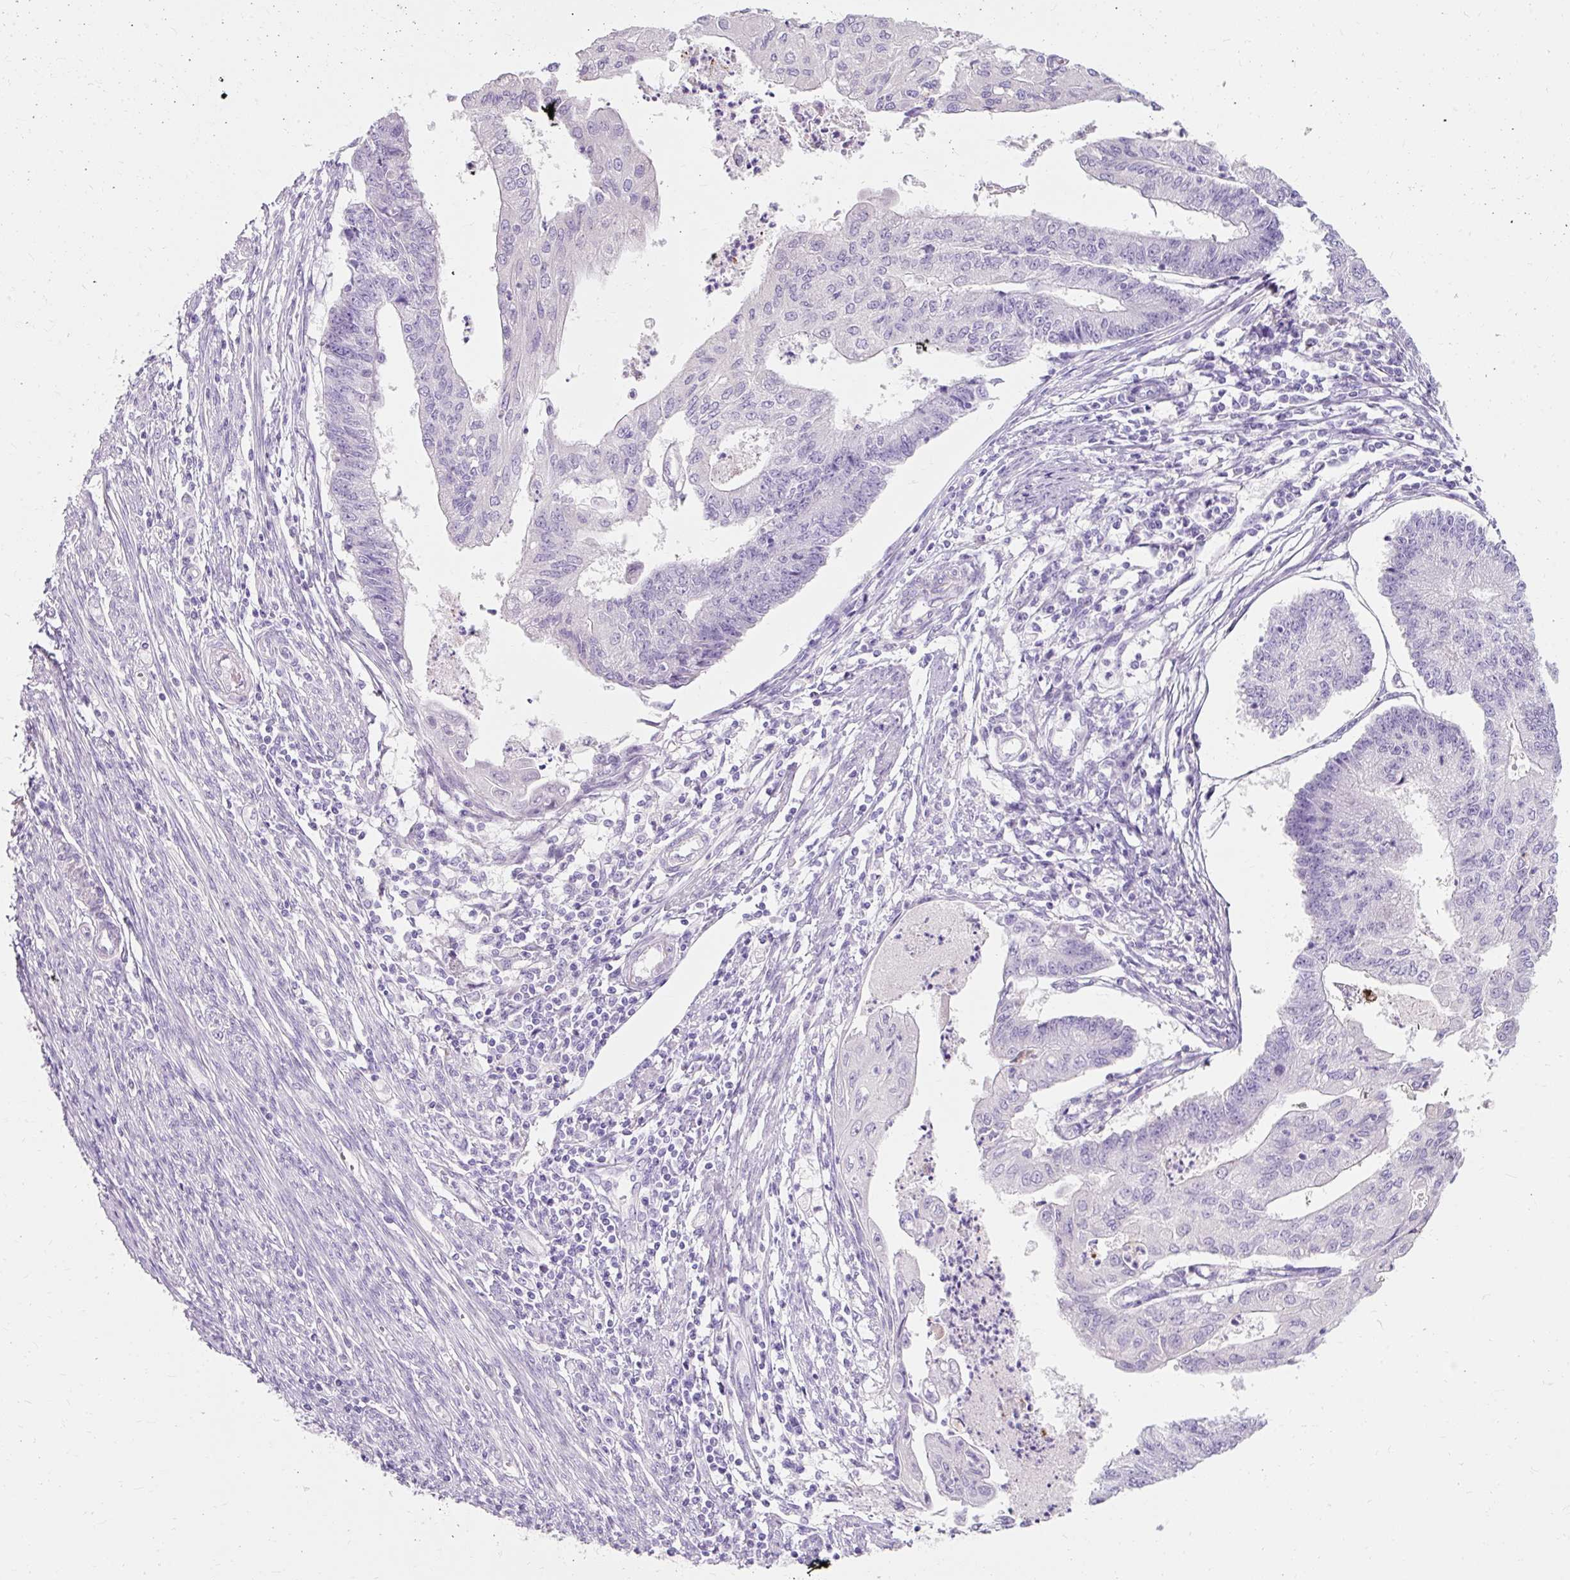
{"staining": {"intensity": "weak", "quantity": "<25%", "location": "cytoplasmic/membranous"}, "tissue": "endometrial cancer", "cell_type": "Tumor cells", "image_type": "cancer", "snomed": [{"axis": "morphology", "description": "Adenocarcinoma, NOS"}, {"axis": "topography", "description": "Endometrium"}], "caption": "Image shows no significant protein expression in tumor cells of endometrial adenocarcinoma. The staining was performed using DAB (3,3'-diaminobenzidine) to visualize the protein expression in brown, while the nuclei were stained in blue with hematoxylin (Magnification: 20x).", "gene": "TMEM213", "patient": {"sex": "female", "age": 56}}